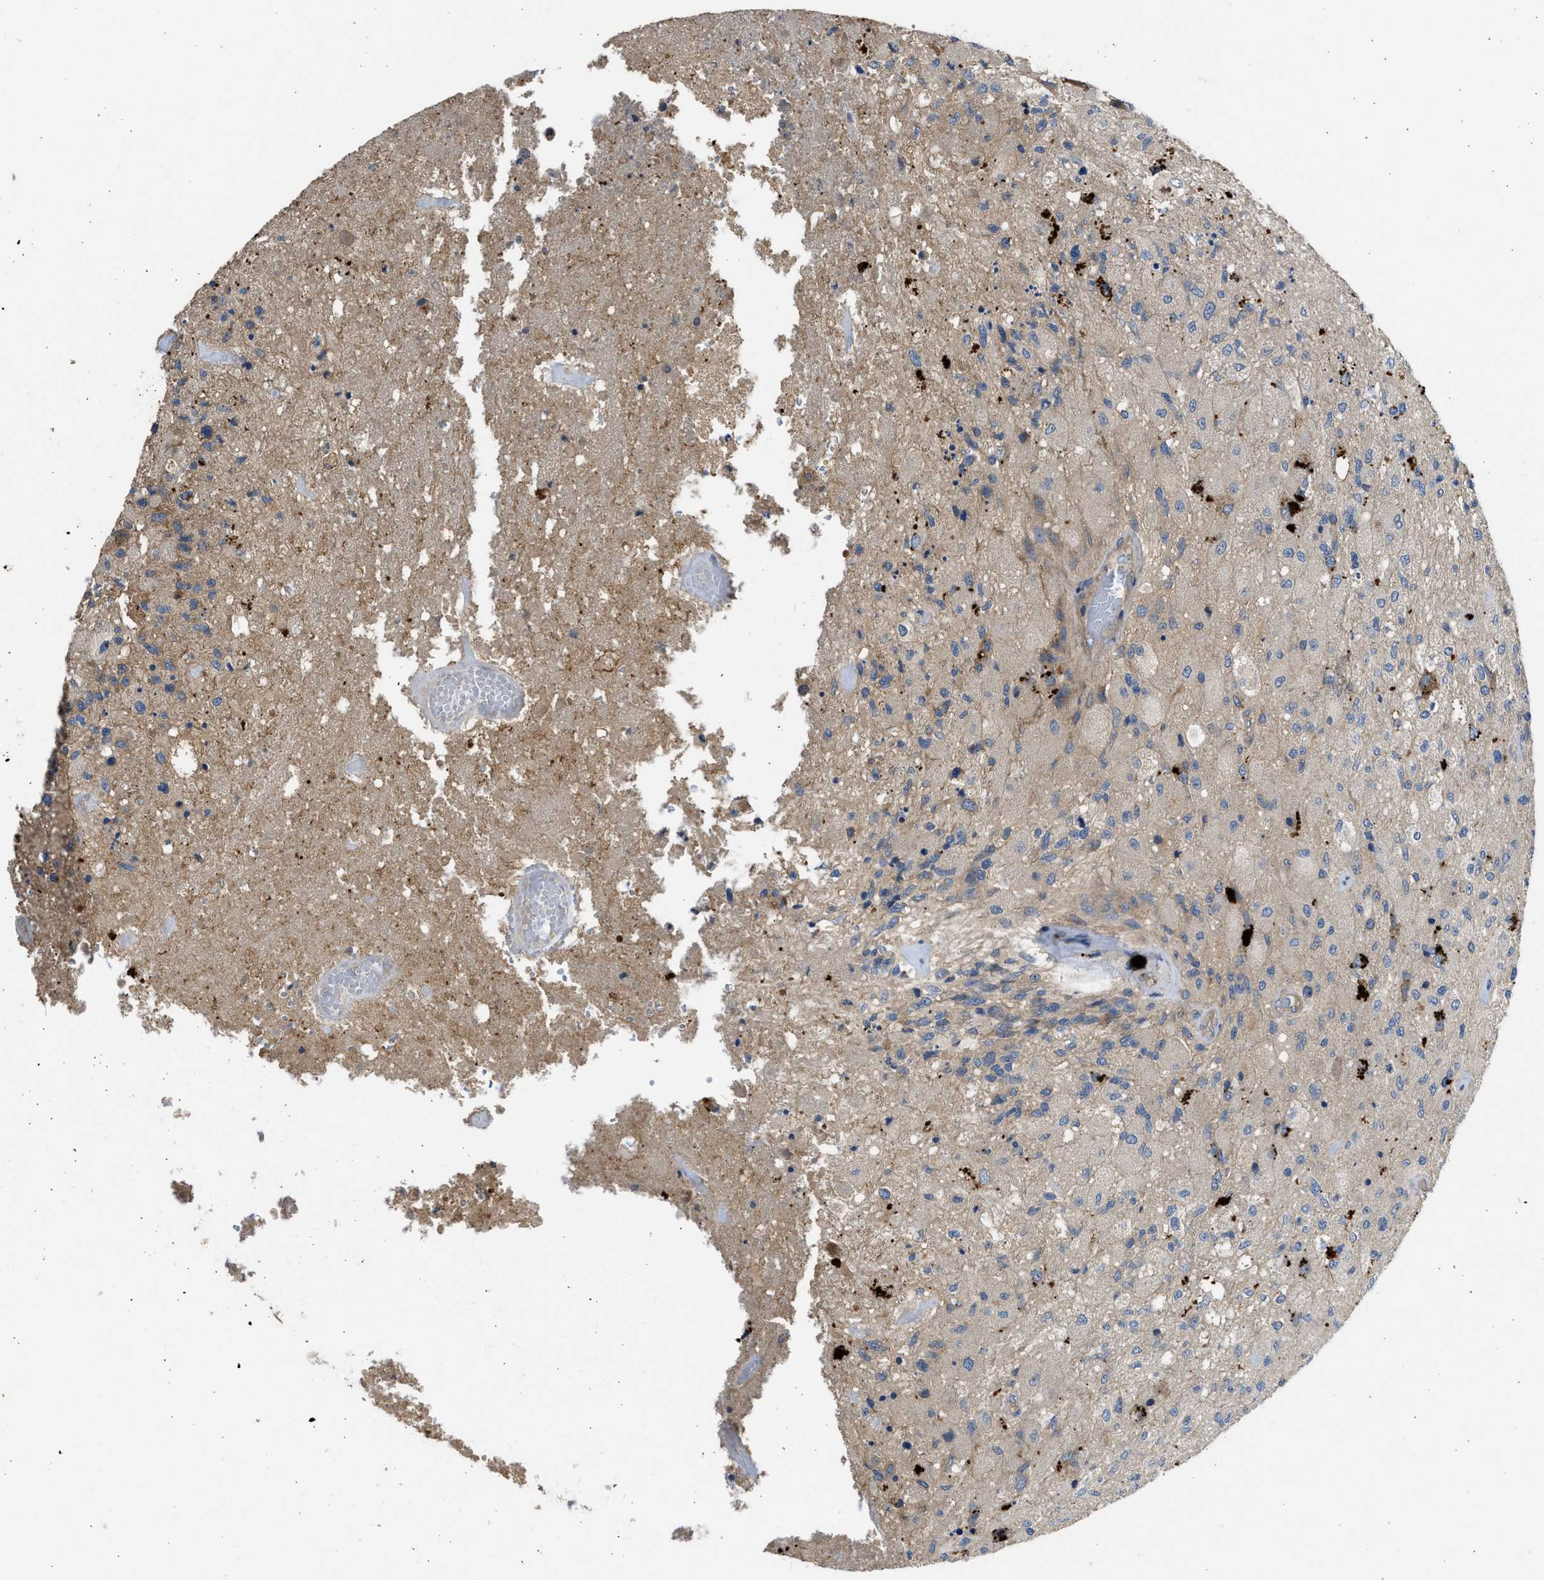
{"staining": {"intensity": "moderate", "quantity": "<25%", "location": "cytoplasmic/membranous"}, "tissue": "glioma", "cell_type": "Tumor cells", "image_type": "cancer", "snomed": [{"axis": "morphology", "description": "Normal tissue, NOS"}, {"axis": "morphology", "description": "Glioma, malignant, High grade"}, {"axis": "topography", "description": "Cerebral cortex"}], "caption": "Malignant glioma (high-grade) stained with a brown dye demonstrates moderate cytoplasmic/membranous positive expression in about <25% of tumor cells.", "gene": "CSRNP2", "patient": {"sex": "male", "age": 77}}